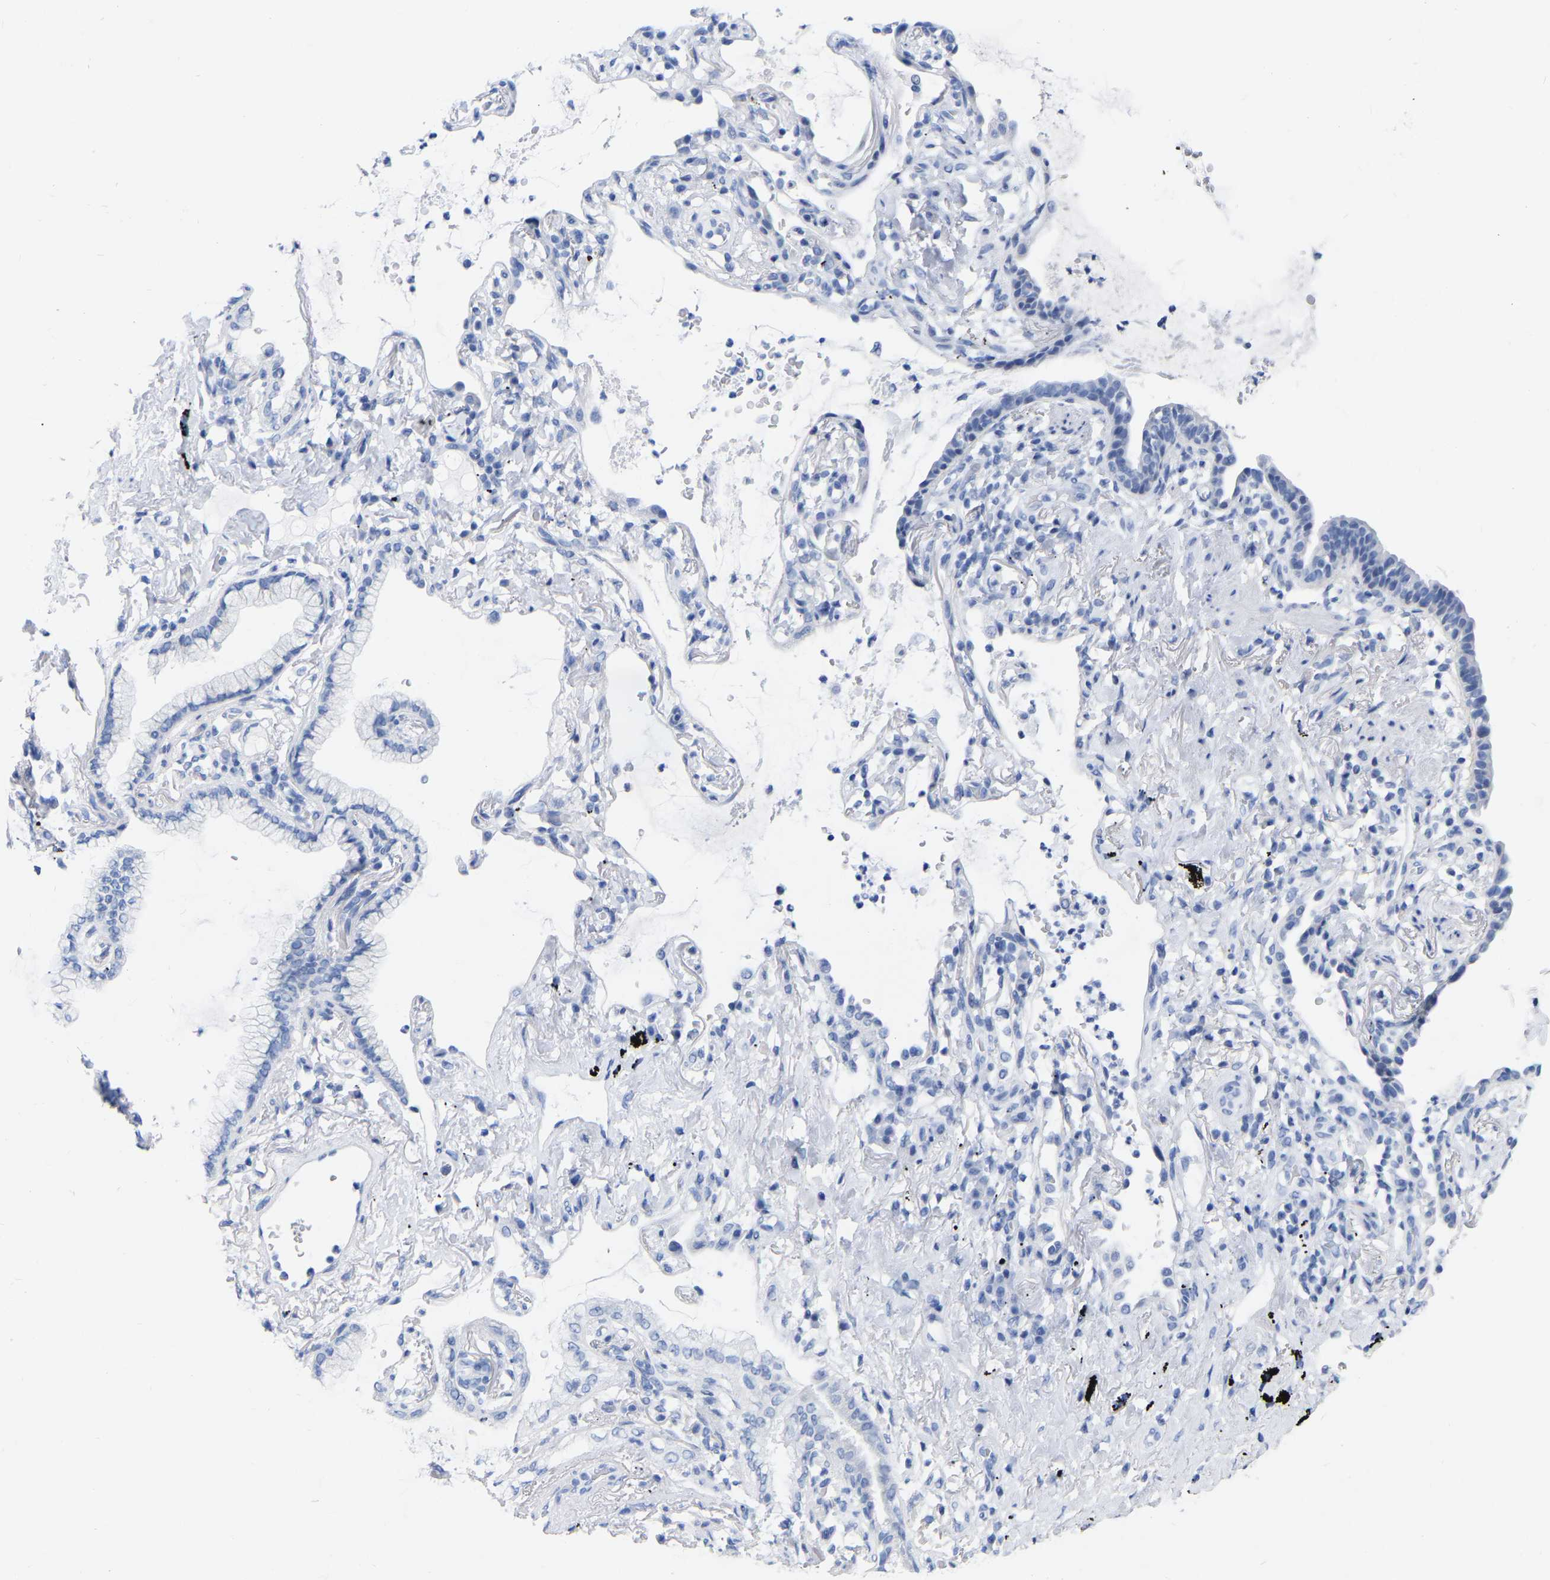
{"staining": {"intensity": "negative", "quantity": "none", "location": "none"}, "tissue": "lung cancer", "cell_type": "Tumor cells", "image_type": "cancer", "snomed": [{"axis": "morphology", "description": "Normal tissue, NOS"}, {"axis": "morphology", "description": "Adenocarcinoma, NOS"}, {"axis": "topography", "description": "Bronchus"}, {"axis": "topography", "description": "Lung"}], "caption": "Tumor cells are negative for protein expression in human lung cancer (adenocarcinoma).", "gene": "ZNF629", "patient": {"sex": "female", "age": 70}}